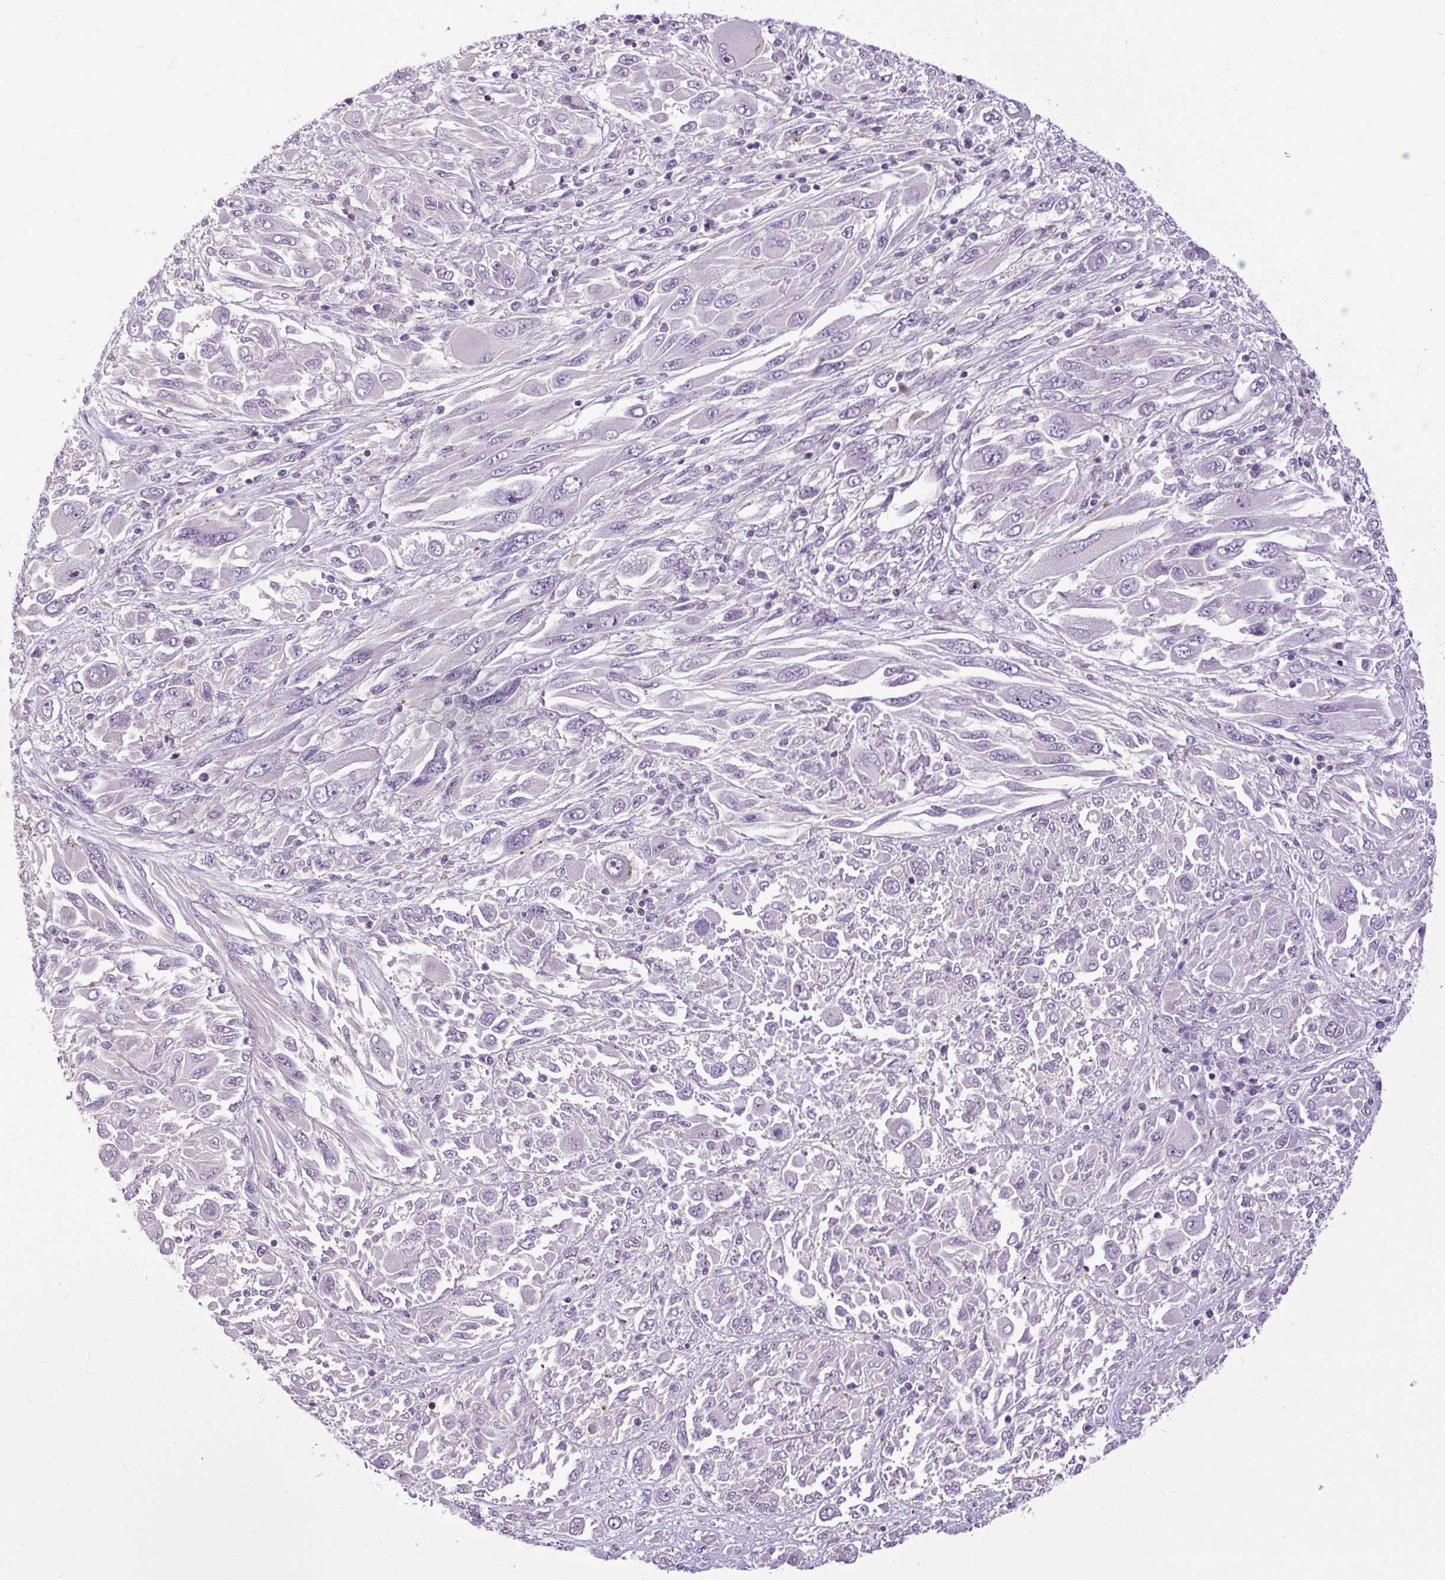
{"staining": {"intensity": "negative", "quantity": "none", "location": "none"}, "tissue": "melanoma", "cell_type": "Tumor cells", "image_type": "cancer", "snomed": [{"axis": "morphology", "description": "Malignant melanoma, NOS"}, {"axis": "topography", "description": "Skin"}], "caption": "An immunohistochemistry (IHC) image of melanoma is shown. There is no staining in tumor cells of melanoma.", "gene": "ZNF197", "patient": {"sex": "female", "age": 91}}